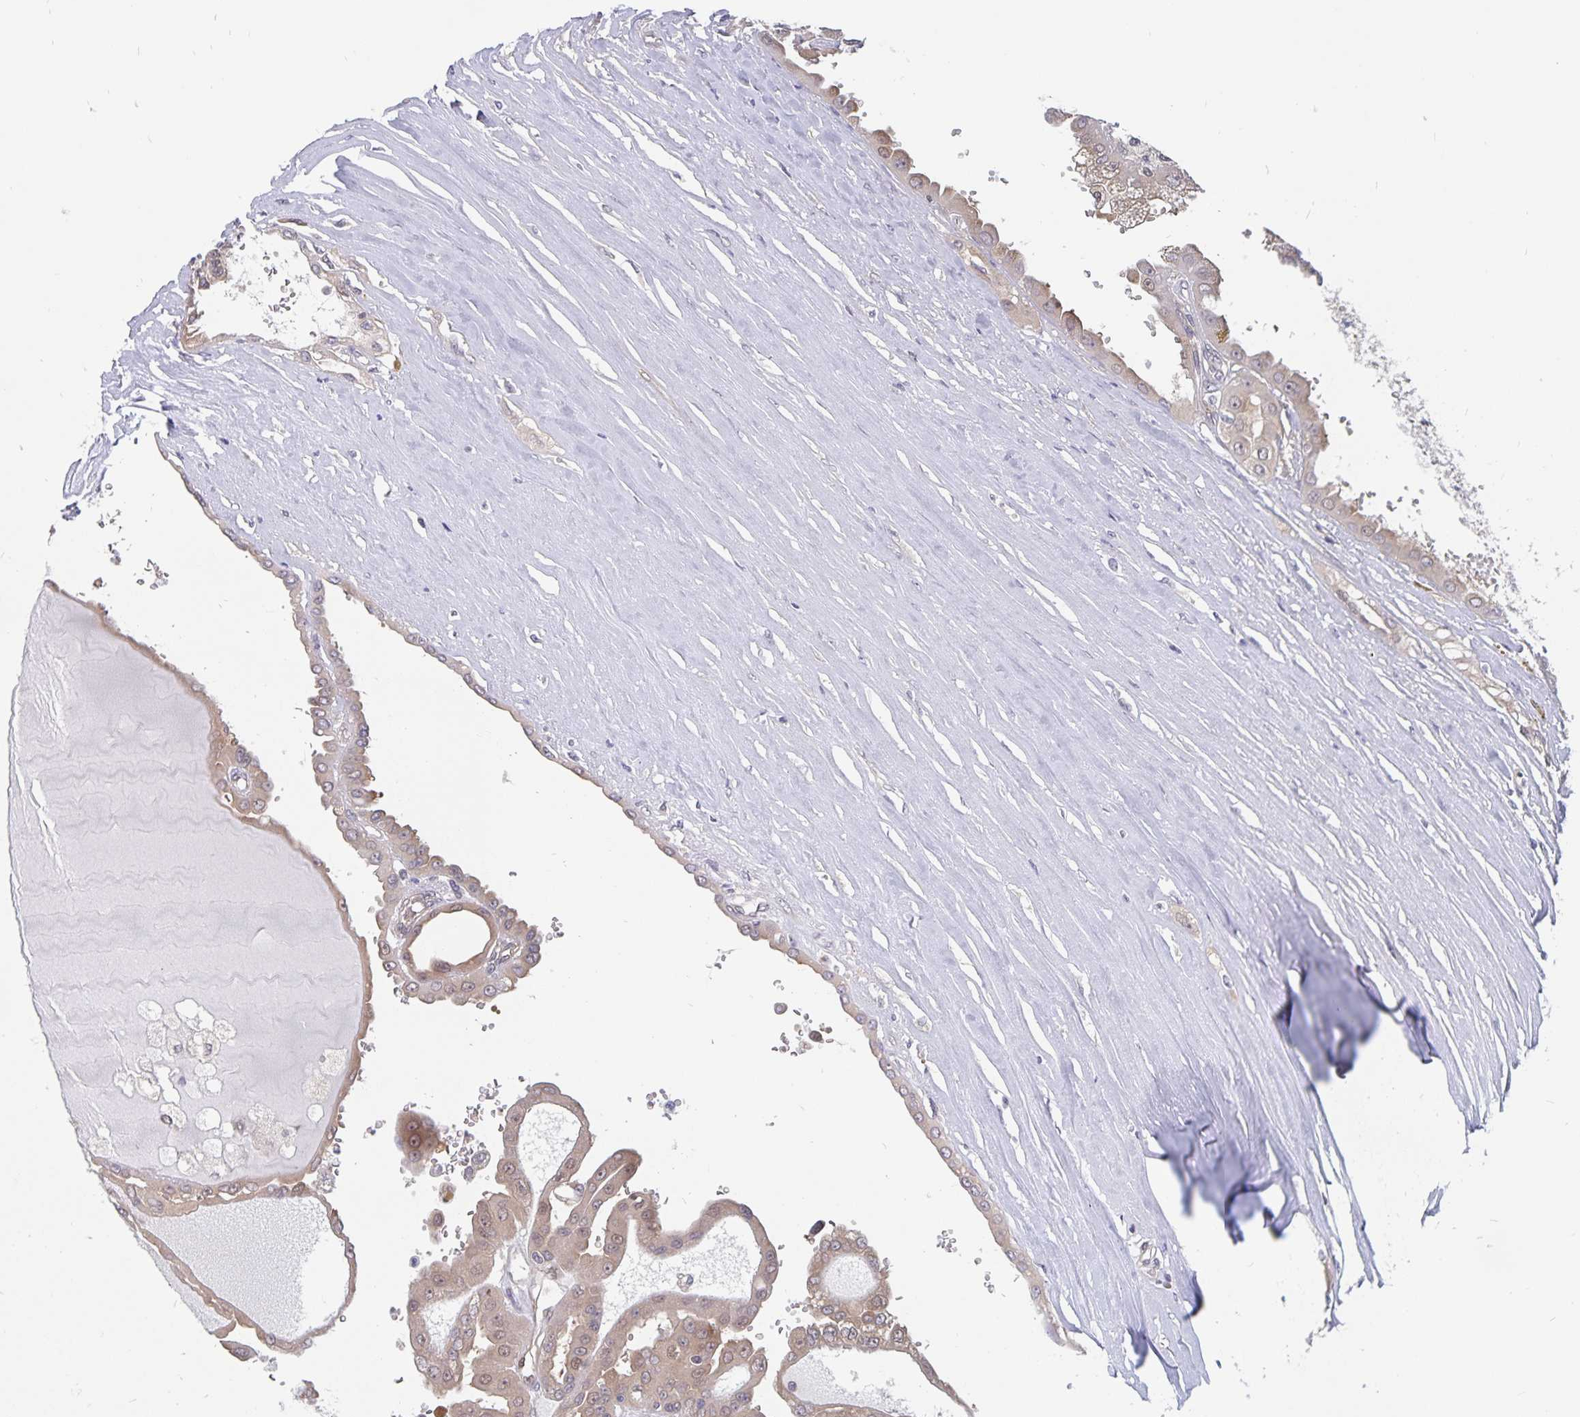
{"staining": {"intensity": "weak", "quantity": ">75%", "location": "cytoplasmic/membranous,nuclear"}, "tissue": "renal cancer", "cell_type": "Tumor cells", "image_type": "cancer", "snomed": [{"axis": "morphology", "description": "Adenocarcinoma, NOS"}, {"axis": "topography", "description": "Kidney"}], "caption": "Immunohistochemistry (DAB (3,3'-diaminobenzidine)) staining of human renal cancer exhibits weak cytoplasmic/membranous and nuclear protein expression in approximately >75% of tumor cells.", "gene": "BAG6", "patient": {"sex": "male", "age": 58}}